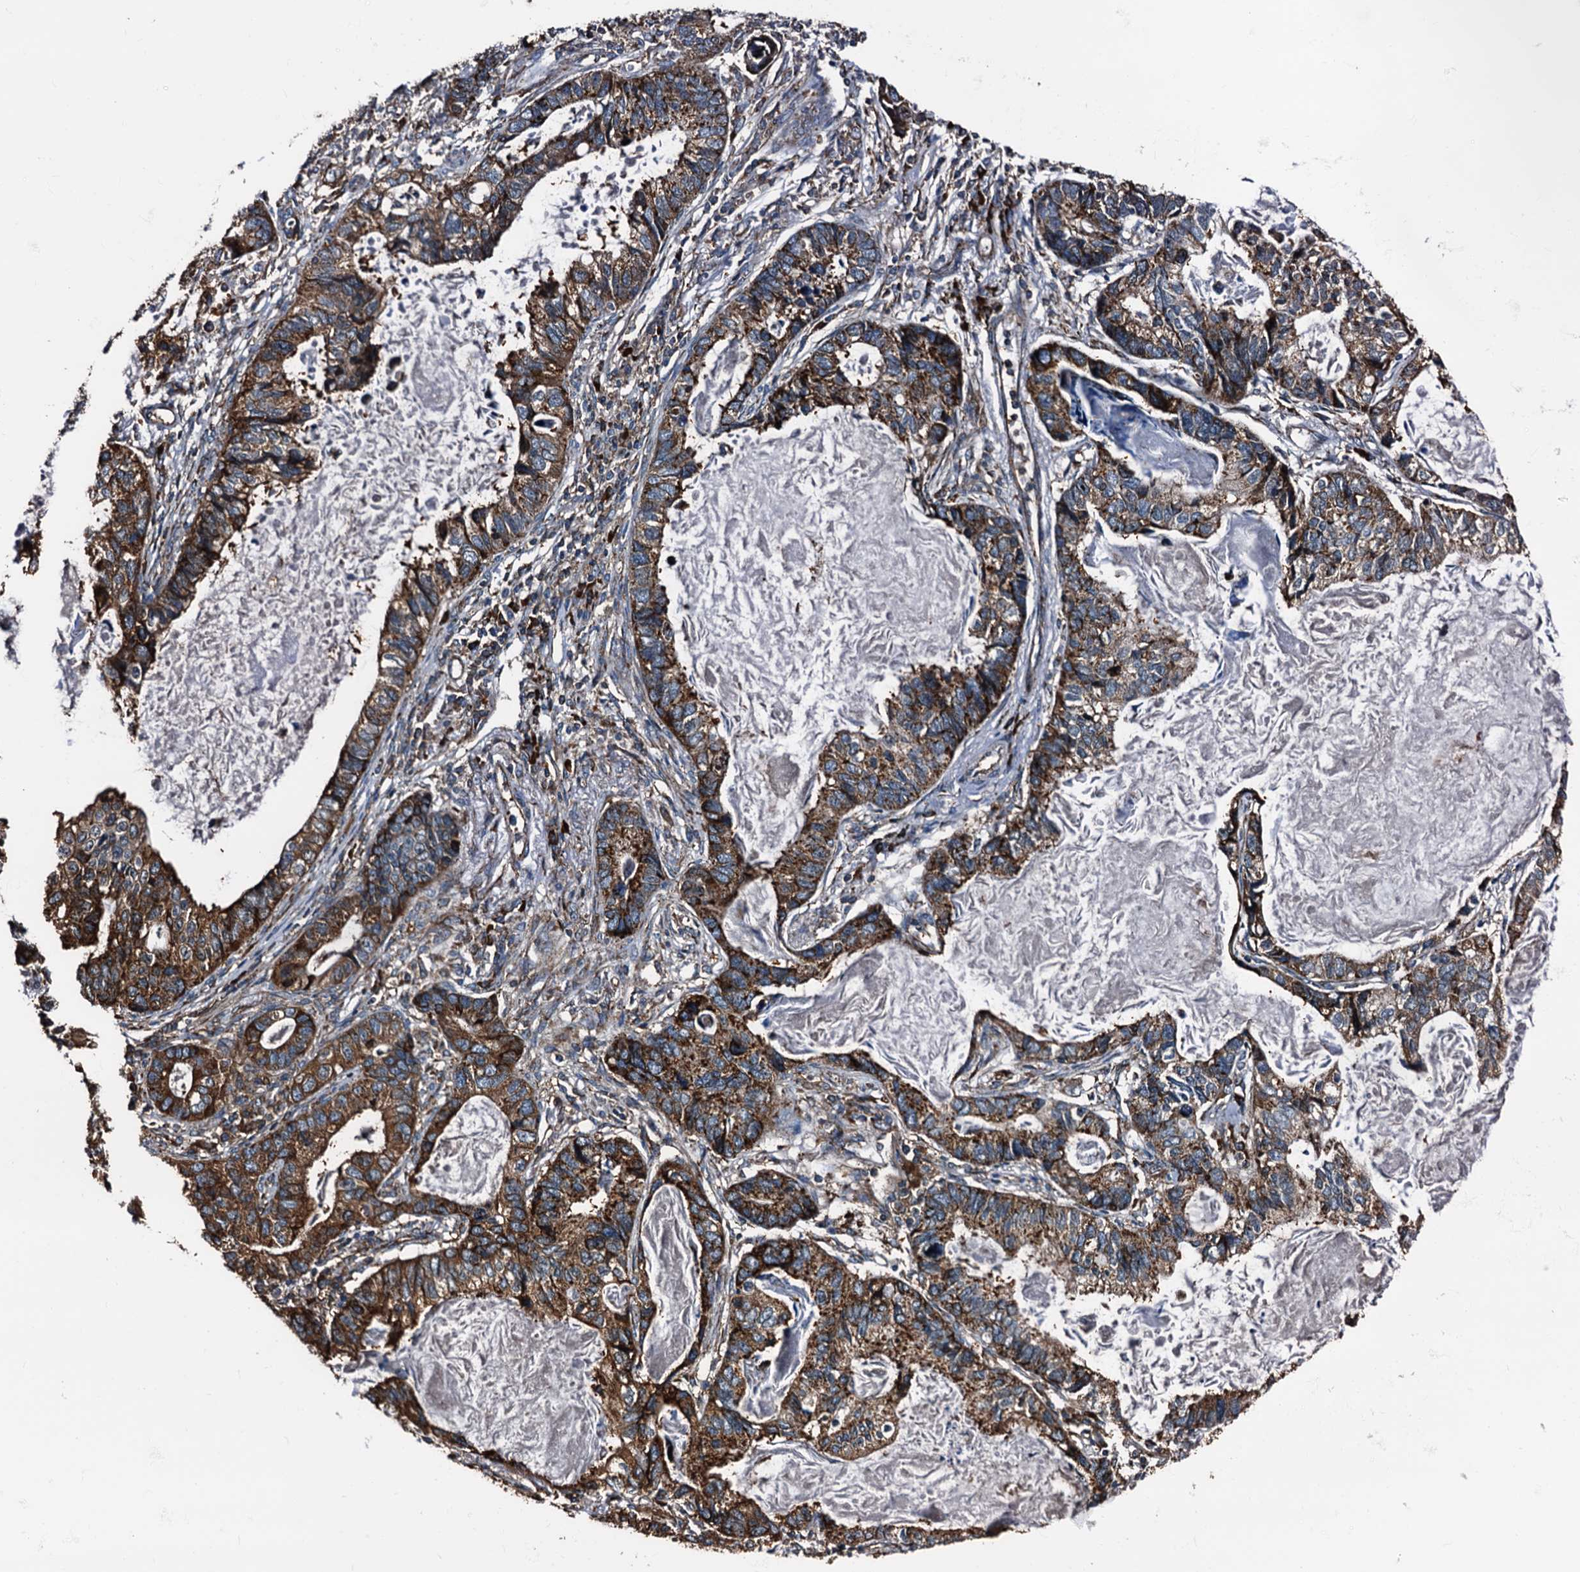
{"staining": {"intensity": "strong", "quantity": ">75%", "location": "cytoplasmic/membranous"}, "tissue": "lung cancer", "cell_type": "Tumor cells", "image_type": "cancer", "snomed": [{"axis": "morphology", "description": "Adenocarcinoma, NOS"}, {"axis": "topography", "description": "Lung"}], "caption": "Adenocarcinoma (lung) stained for a protein reveals strong cytoplasmic/membranous positivity in tumor cells. (DAB IHC, brown staining for protein, blue staining for nuclei).", "gene": "ATP2C1", "patient": {"sex": "male", "age": 67}}